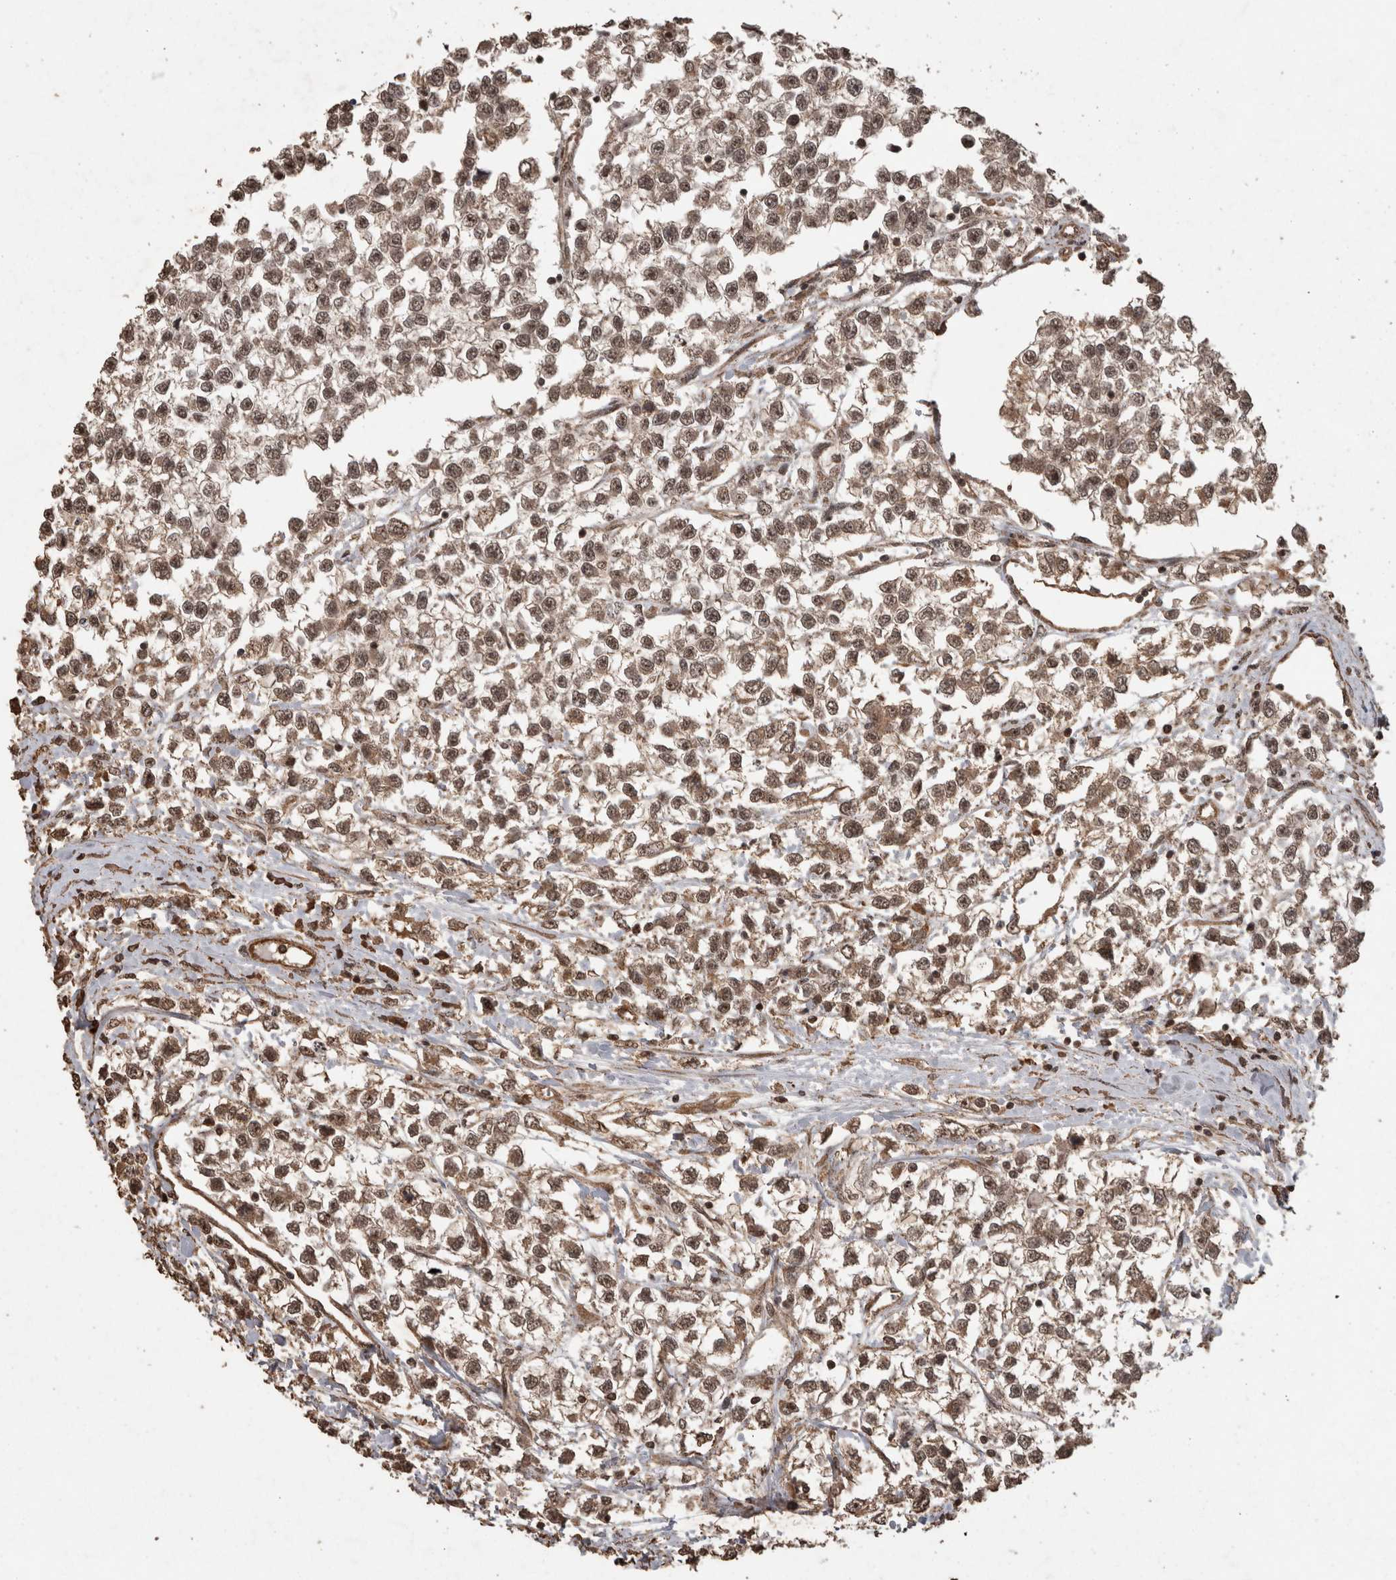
{"staining": {"intensity": "moderate", "quantity": ">75%", "location": "cytoplasmic/membranous,nuclear"}, "tissue": "testis cancer", "cell_type": "Tumor cells", "image_type": "cancer", "snomed": [{"axis": "morphology", "description": "Seminoma, NOS"}, {"axis": "morphology", "description": "Carcinoma, Embryonal, NOS"}, {"axis": "topography", "description": "Testis"}], "caption": "IHC photomicrograph of neoplastic tissue: human testis embryonal carcinoma stained using immunohistochemistry (IHC) exhibits medium levels of moderate protein expression localized specifically in the cytoplasmic/membranous and nuclear of tumor cells, appearing as a cytoplasmic/membranous and nuclear brown color.", "gene": "PINK1", "patient": {"sex": "male", "age": 51}}